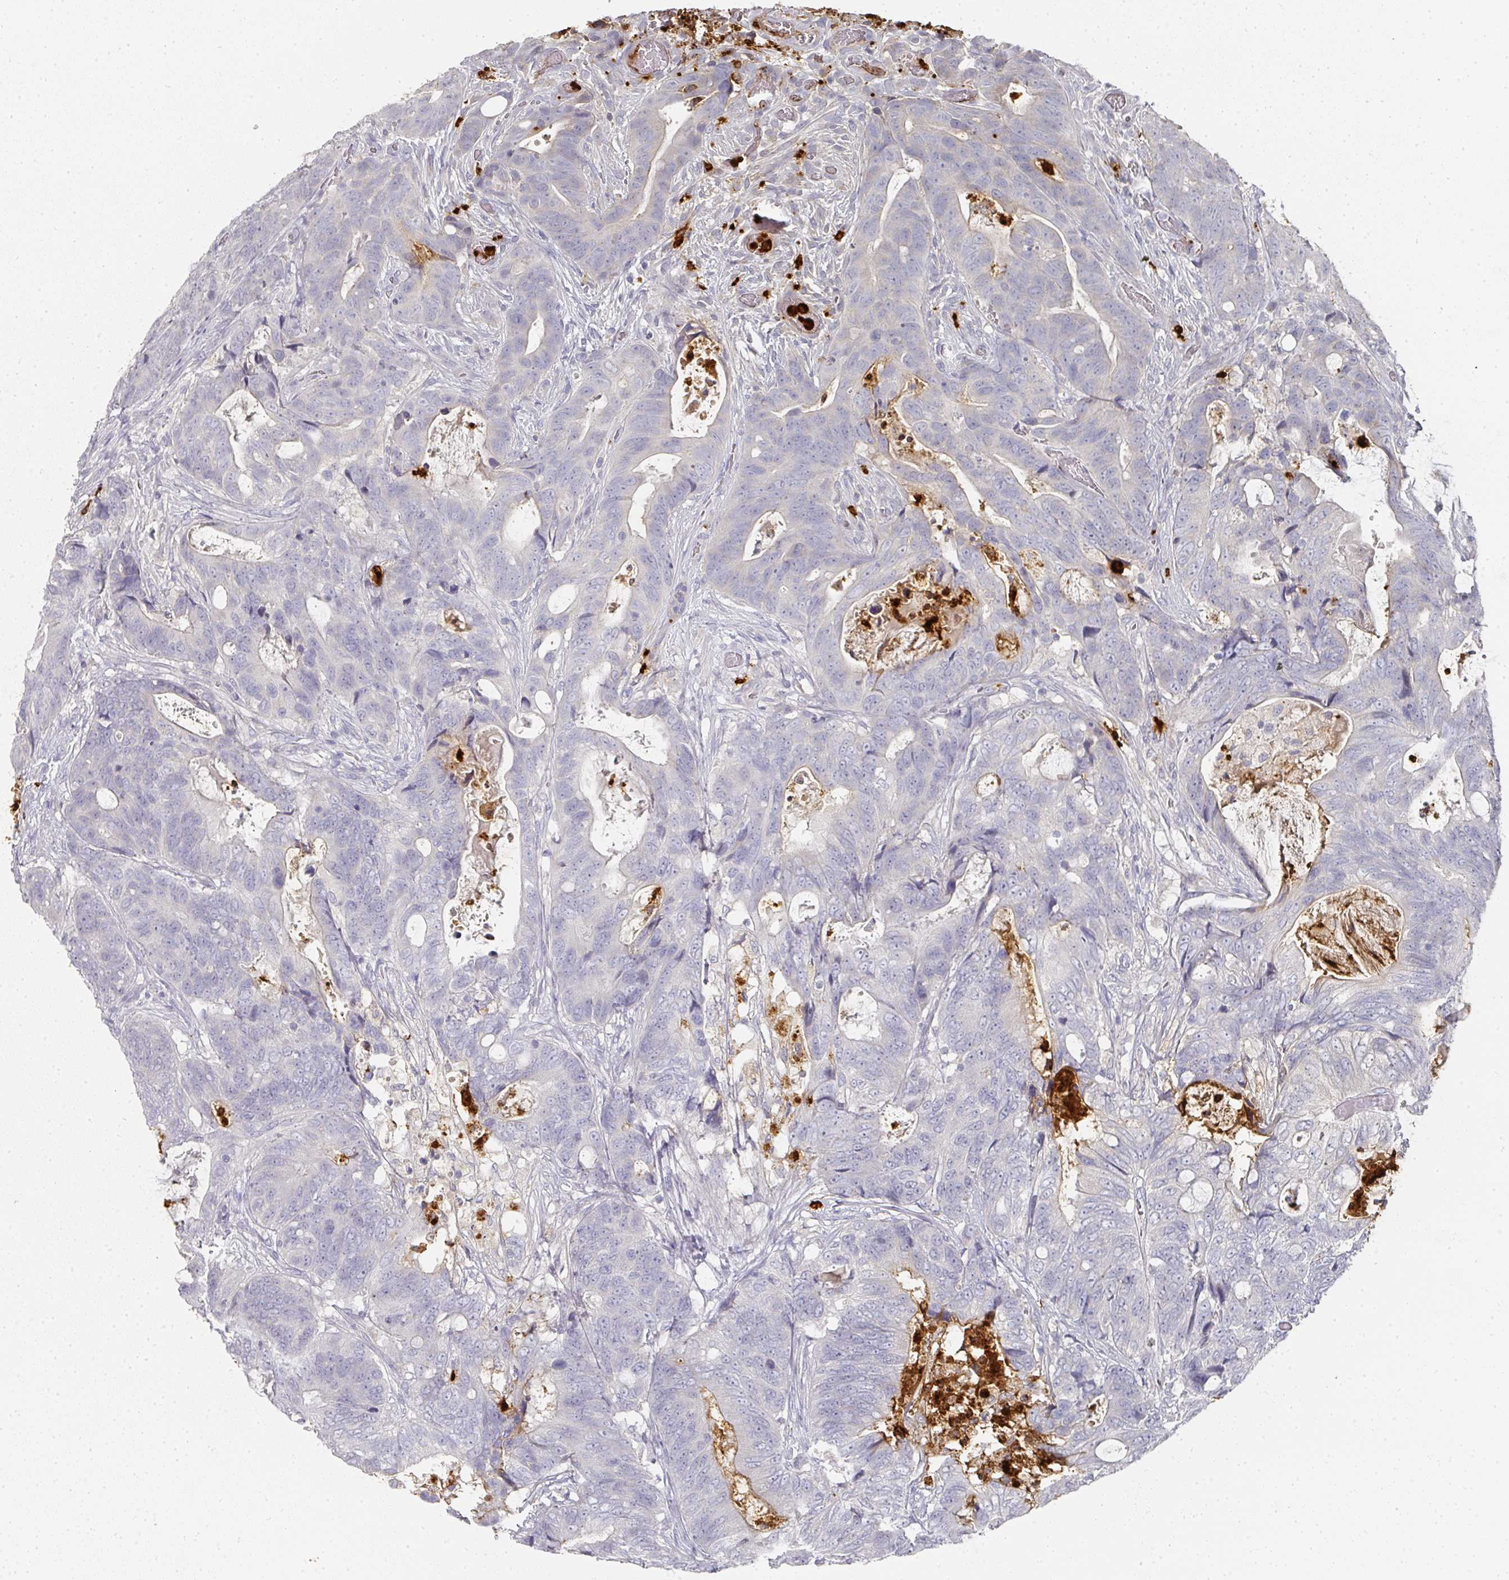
{"staining": {"intensity": "negative", "quantity": "none", "location": "none"}, "tissue": "colorectal cancer", "cell_type": "Tumor cells", "image_type": "cancer", "snomed": [{"axis": "morphology", "description": "Adenocarcinoma, NOS"}, {"axis": "topography", "description": "Colon"}], "caption": "Immunohistochemistry (IHC) photomicrograph of adenocarcinoma (colorectal) stained for a protein (brown), which displays no positivity in tumor cells.", "gene": "CAMP", "patient": {"sex": "female", "age": 82}}